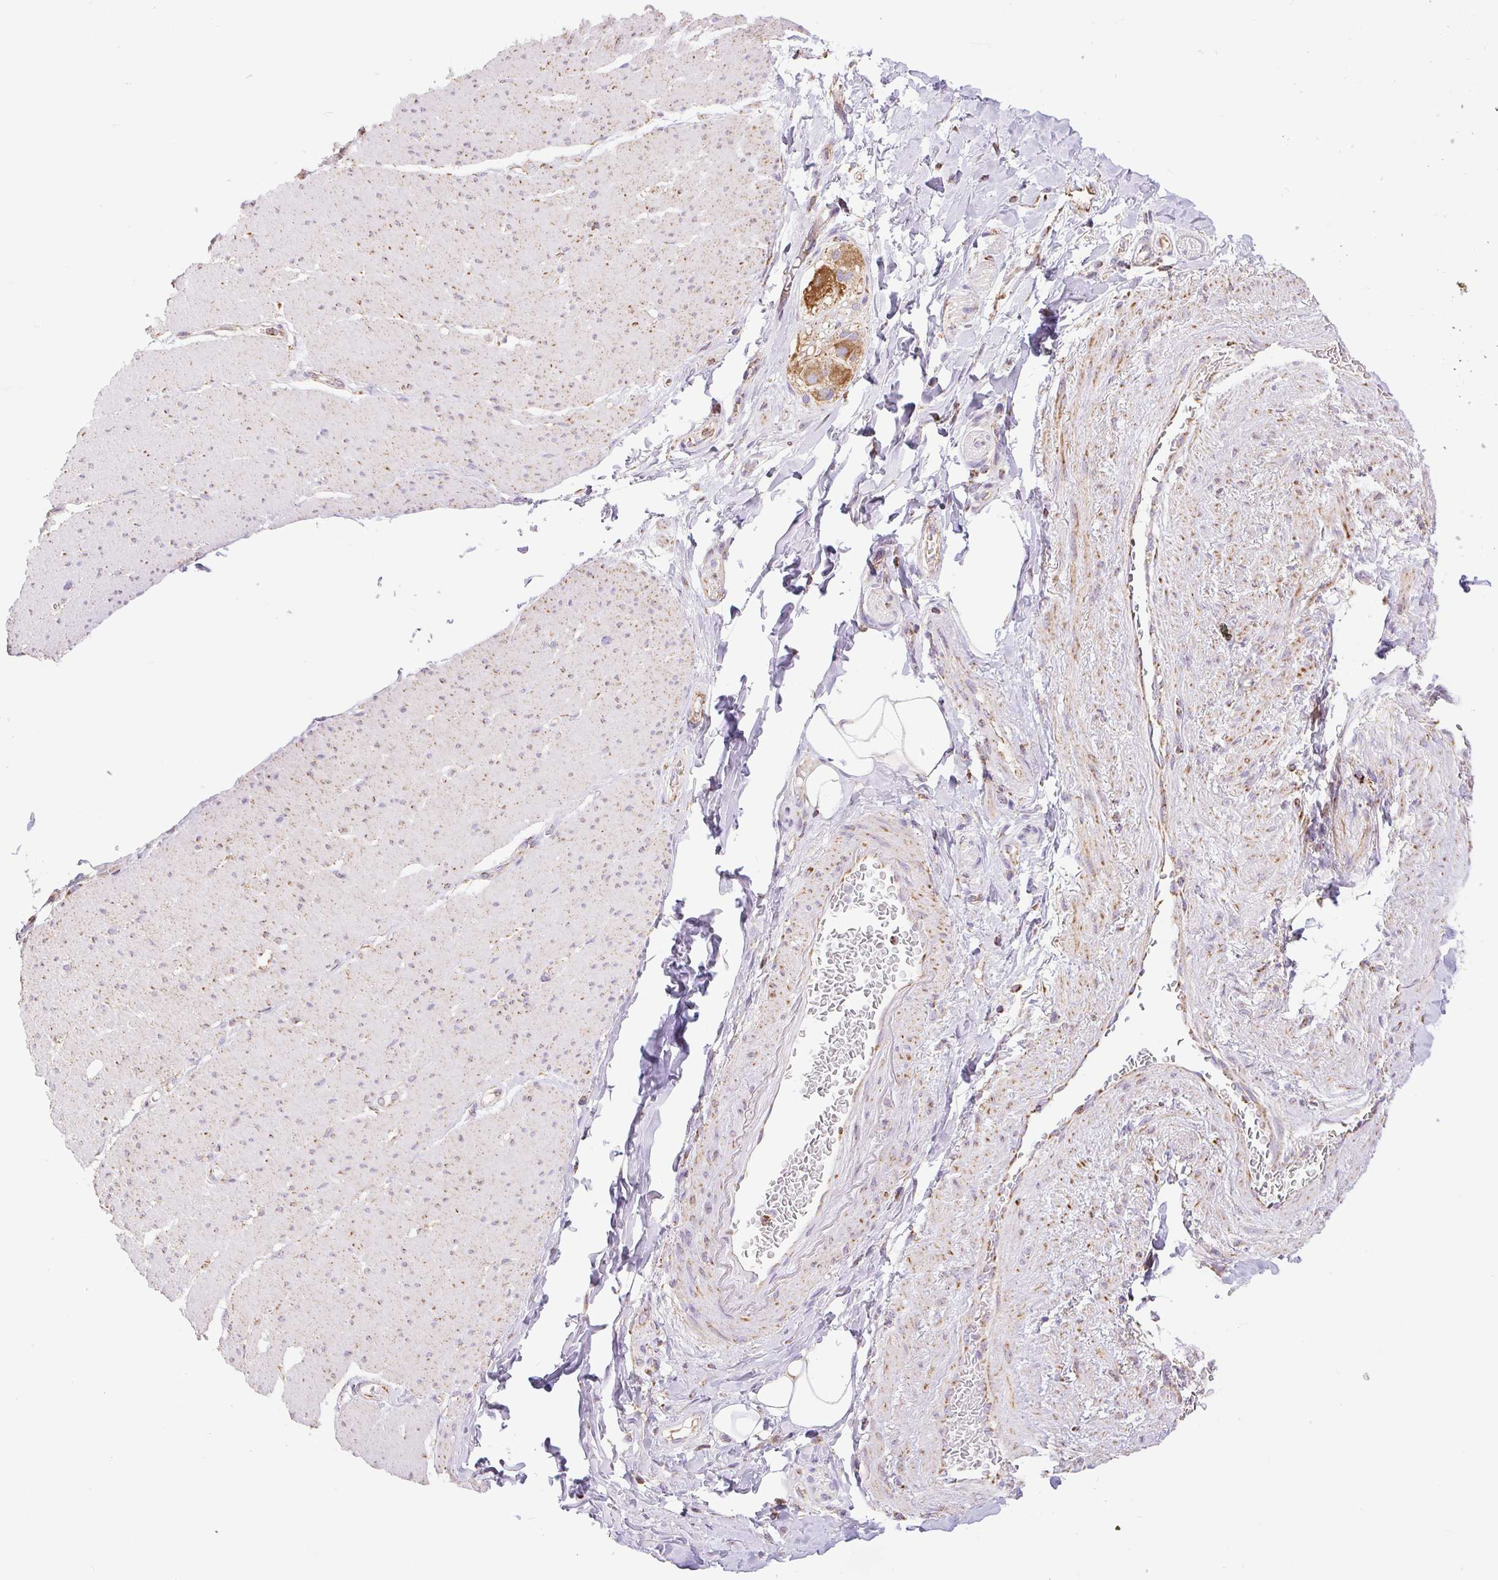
{"staining": {"intensity": "weak", "quantity": "25%-75%", "location": "cytoplasmic/membranous"}, "tissue": "smooth muscle", "cell_type": "Smooth muscle cells", "image_type": "normal", "snomed": [{"axis": "morphology", "description": "Normal tissue, NOS"}, {"axis": "topography", "description": "Smooth muscle"}, {"axis": "topography", "description": "Rectum"}], "caption": "Human smooth muscle stained for a protein (brown) displays weak cytoplasmic/membranous positive expression in approximately 25%-75% of smooth muscle cells.", "gene": "DAAM2", "patient": {"sex": "male", "age": 53}}